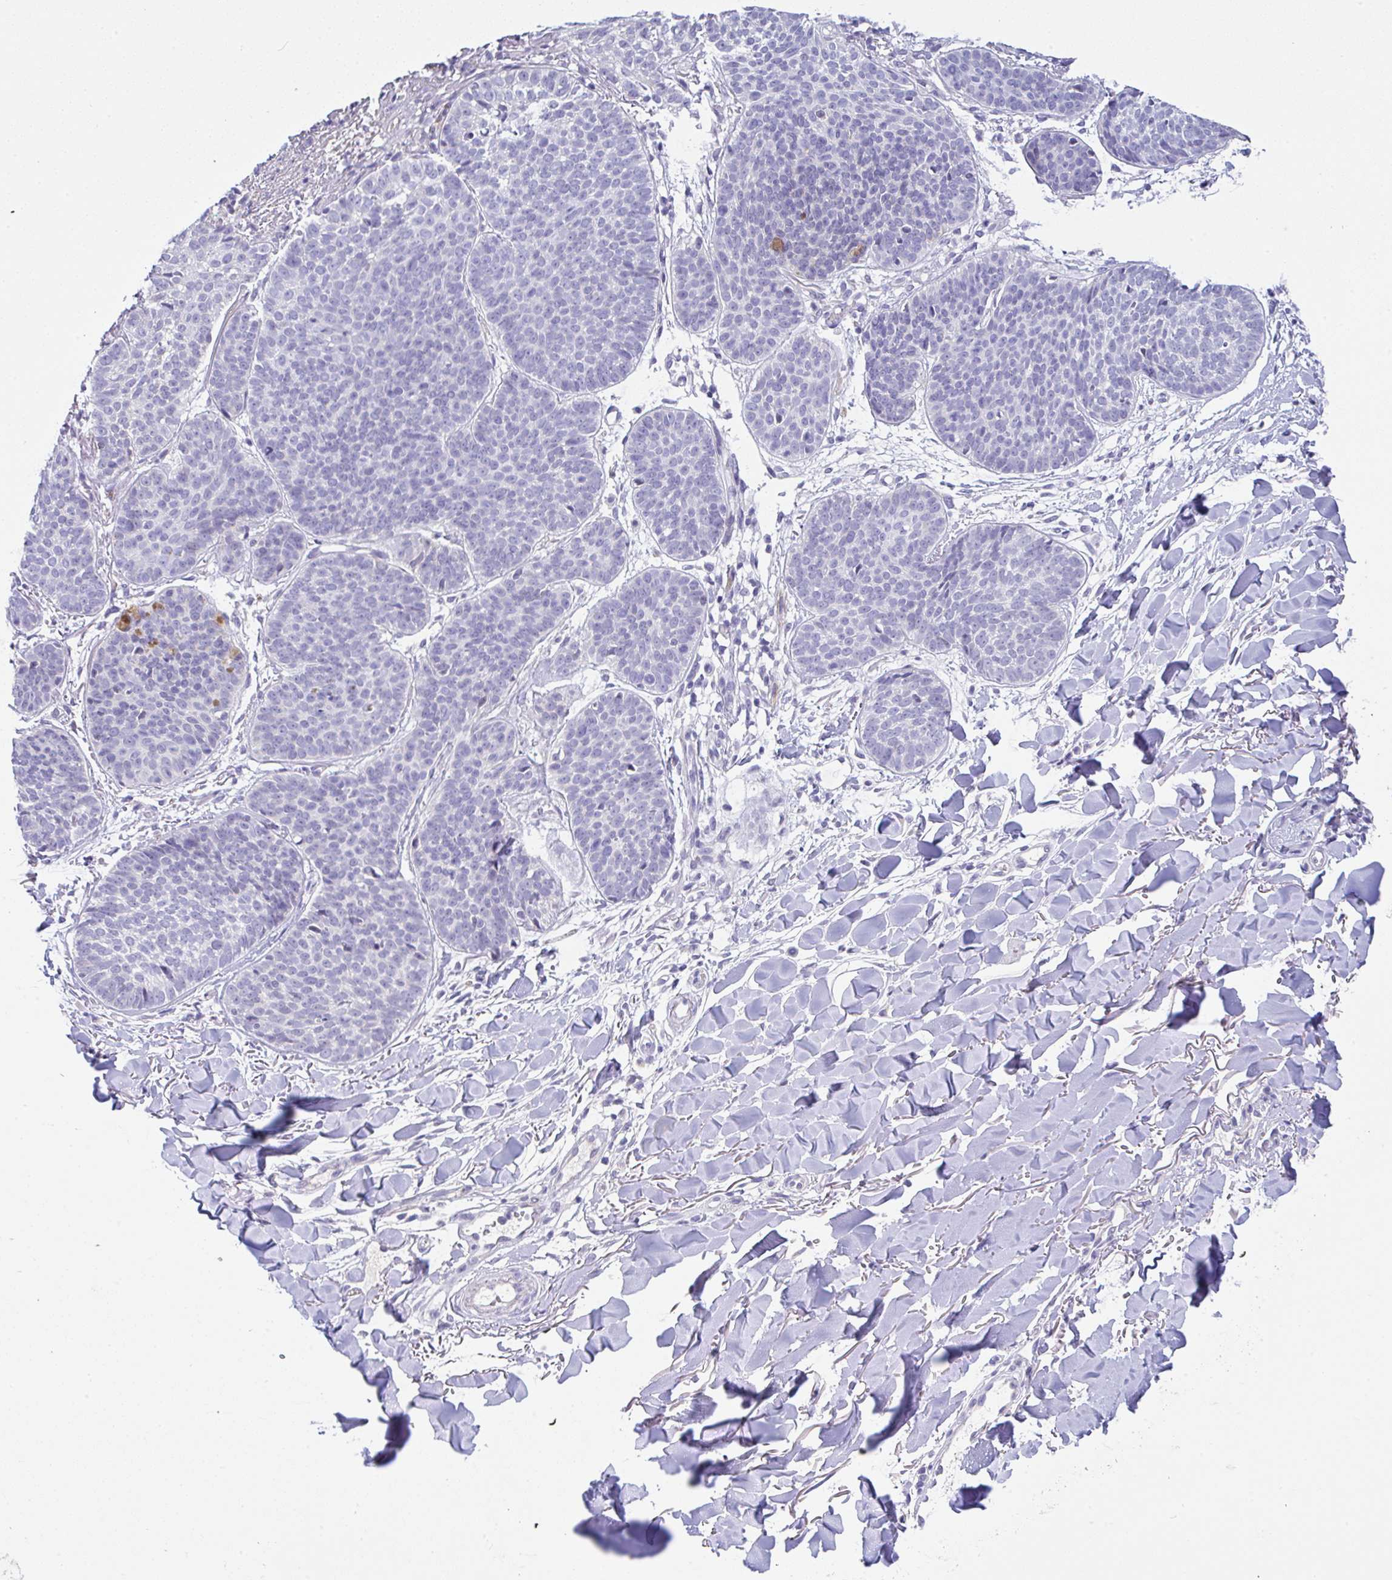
{"staining": {"intensity": "negative", "quantity": "none", "location": "none"}, "tissue": "skin cancer", "cell_type": "Tumor cells", "image_type": "cancer", "snomed": [{"axis": "morphology", "description": "Basal cell carcinoma"}, {"axis": "topography", "description": "Skin"}, {"axis": "topography", "description": "Skin of neck"}, {"axis": "topography", "description": "Skin of shoulder"}, {"axis": "topography", "description": "Skin of back"}], "caption": "This is an immunohistochemistry histopathology image of human basal cell carcinoma (skin). There is no positivity in tumor cells.", "gene": "SERPINE3", "patient": {"sex": "male", "age": 80}}